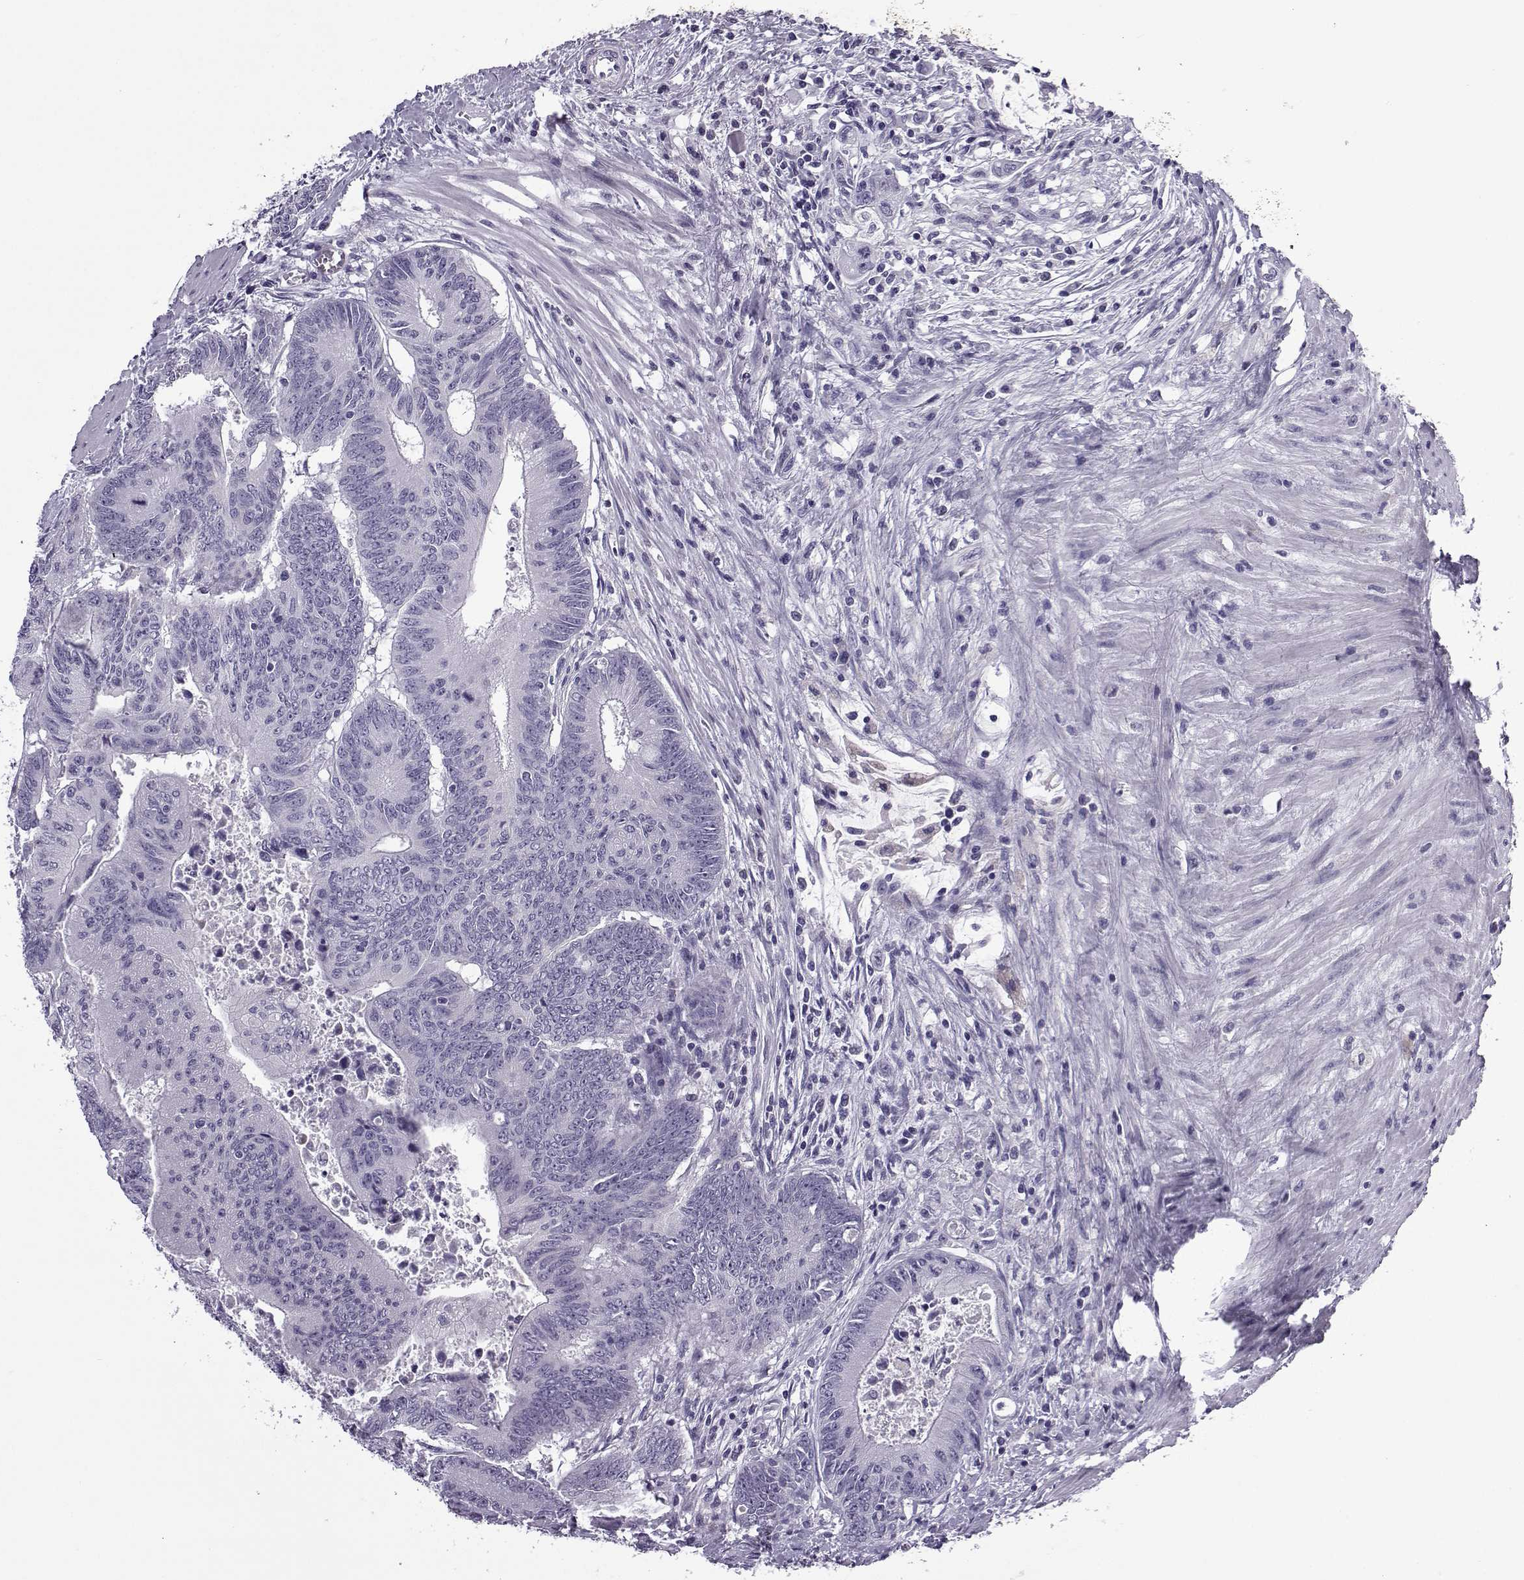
{"staining": {"intensity": "negative", "quantity": "none", "location": "none"}, "tissue": "colorectal cancer", "cell_type": "Tumor cells", "image_type": "cancer", "snomed": [{"axis": "morphology", "description": "Adenocarcinoma, NOS"}, {"axis": "topography", "description": "Rectum"}], "caption": "DAB immunohistochemical staining of human colorectal cancer exhibits no significant expression in tumor cells.", "gene": "OIP5", "patient": {"sex": "male", "age": 59}}